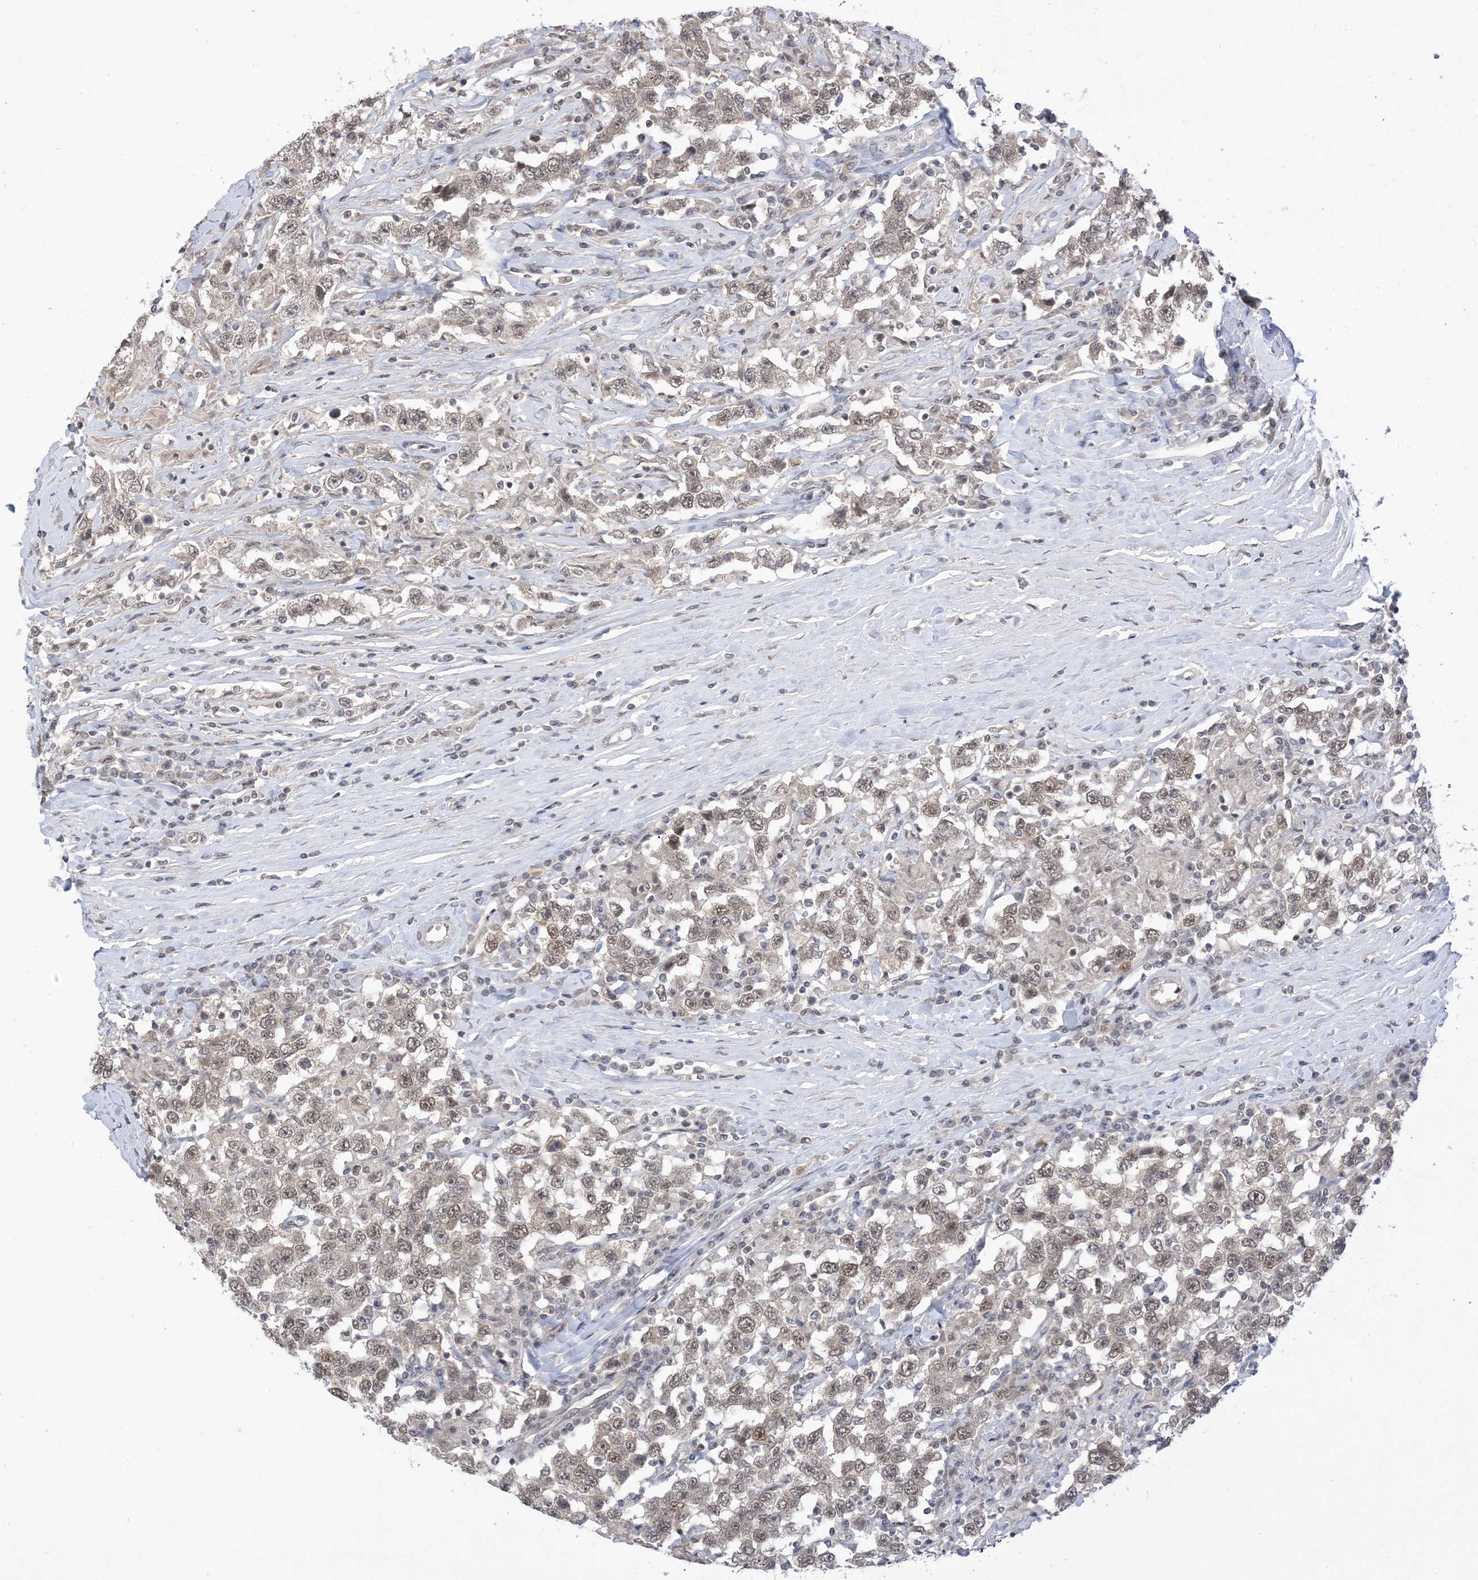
{"staining": {"intensity": "weak", "quantity": ">75%", "location": "nuclear"}, "tissue": "testis cancer", "cell_type": "Tumor cells", "image_type": "cancer", "snomed": [{"axis": "morphology", "description": "Seminoma, NOS"}, {"axis": "topography", "description": "Testis"}], "caption": "Protein staining displays weak nuclear positivity in approximately >75% of tumor cells in testis seminoma.", "gene": "RANBP9", "patient": {"sex": "male", "age": 41}}